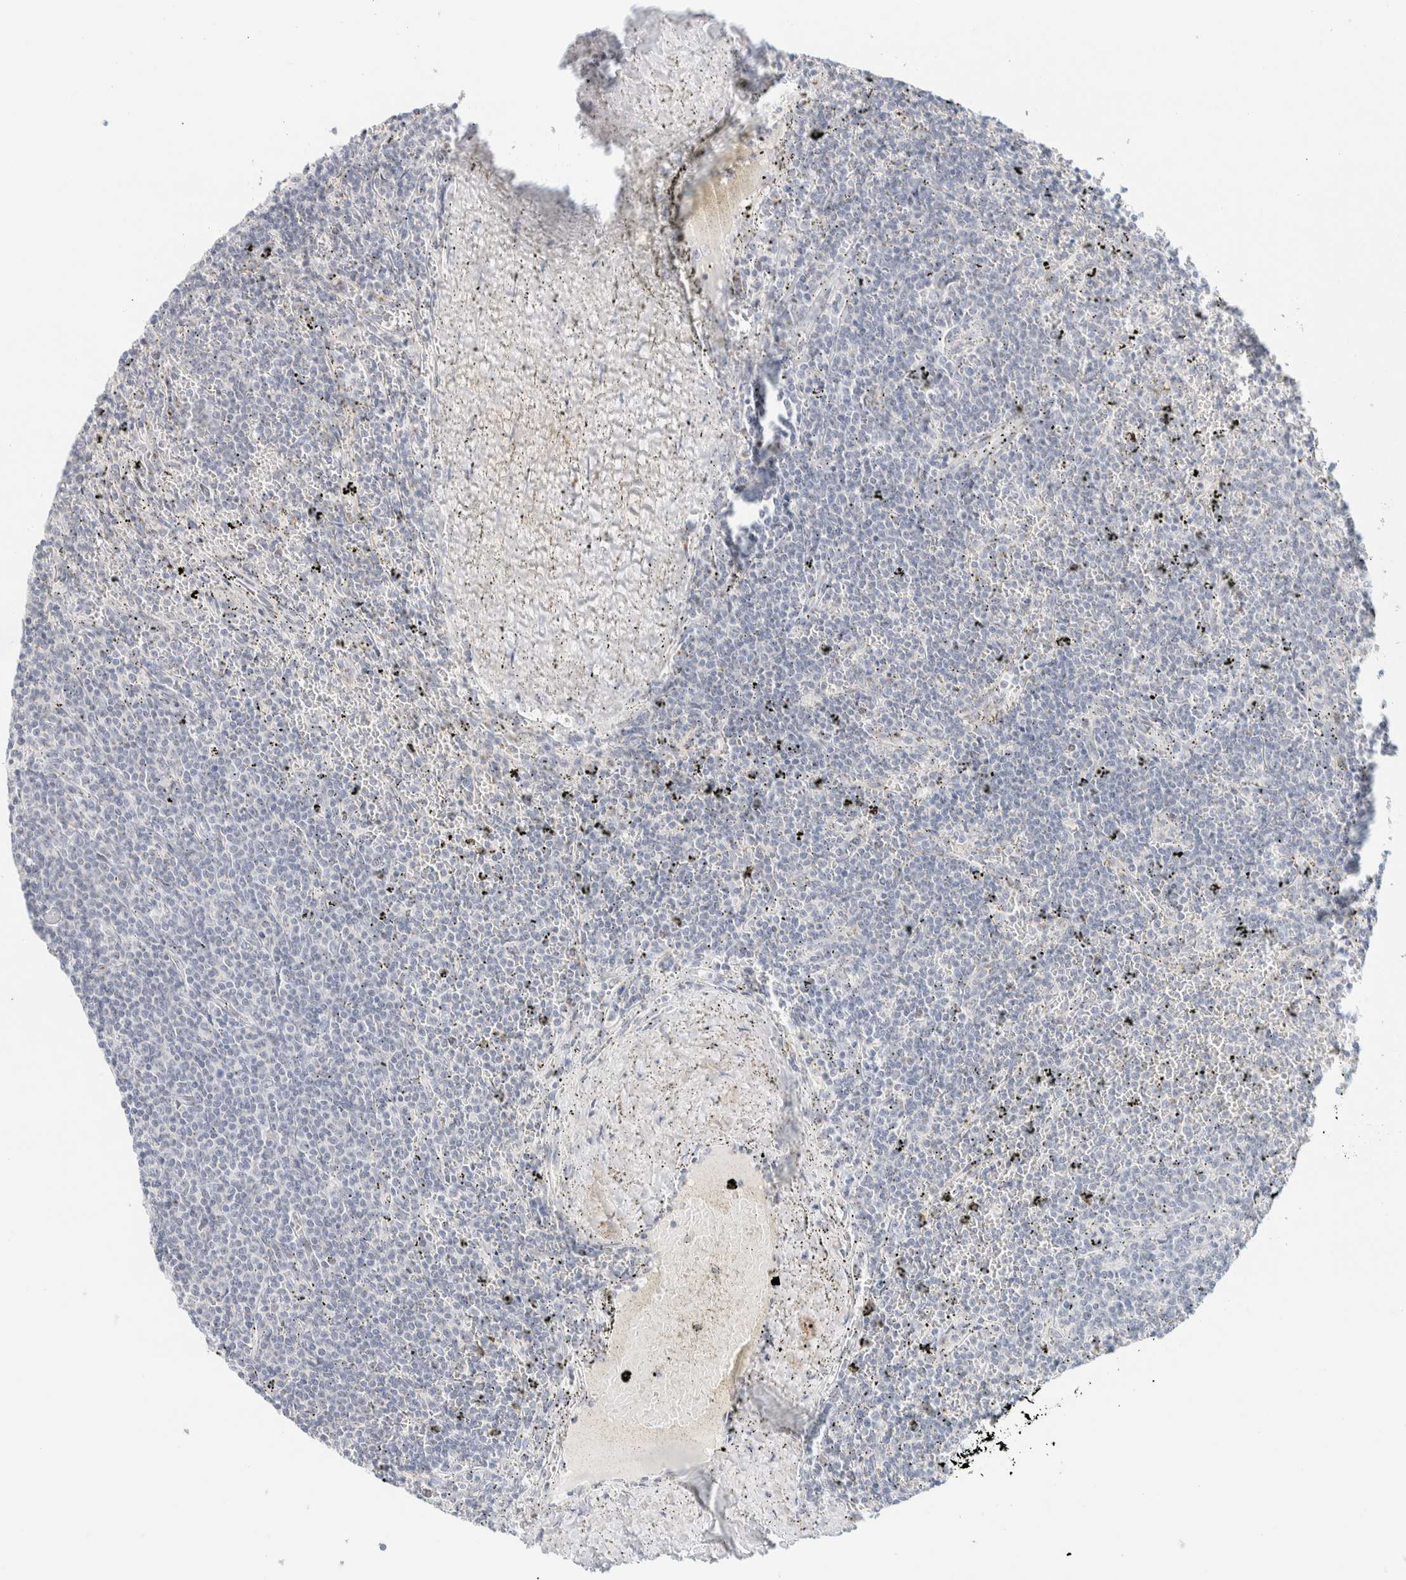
{"staining": {"intensity": "negative", "quantity": "none", "location": "none"}, "tissue": "lymphoma", "cell_type": "Tumor cells", "image_type": "cancer", "snomed": [{"axis": "morphology", "description": "Malignant lymphoma, non-Hodgkin's type, Low grade"}, {"axis": "topography", "description": "Spleen"}], "caption": "An immunohistochemistry photomicrograph of low-grade malignant lymphoma, non-Hodgkin's type is shown. There is no staining in tumor cells of low-grade malignant lymphoma, non-Hodgkin's type.", "gene": "SPNS3", "patient": {"sex": "female", "age": 50}}